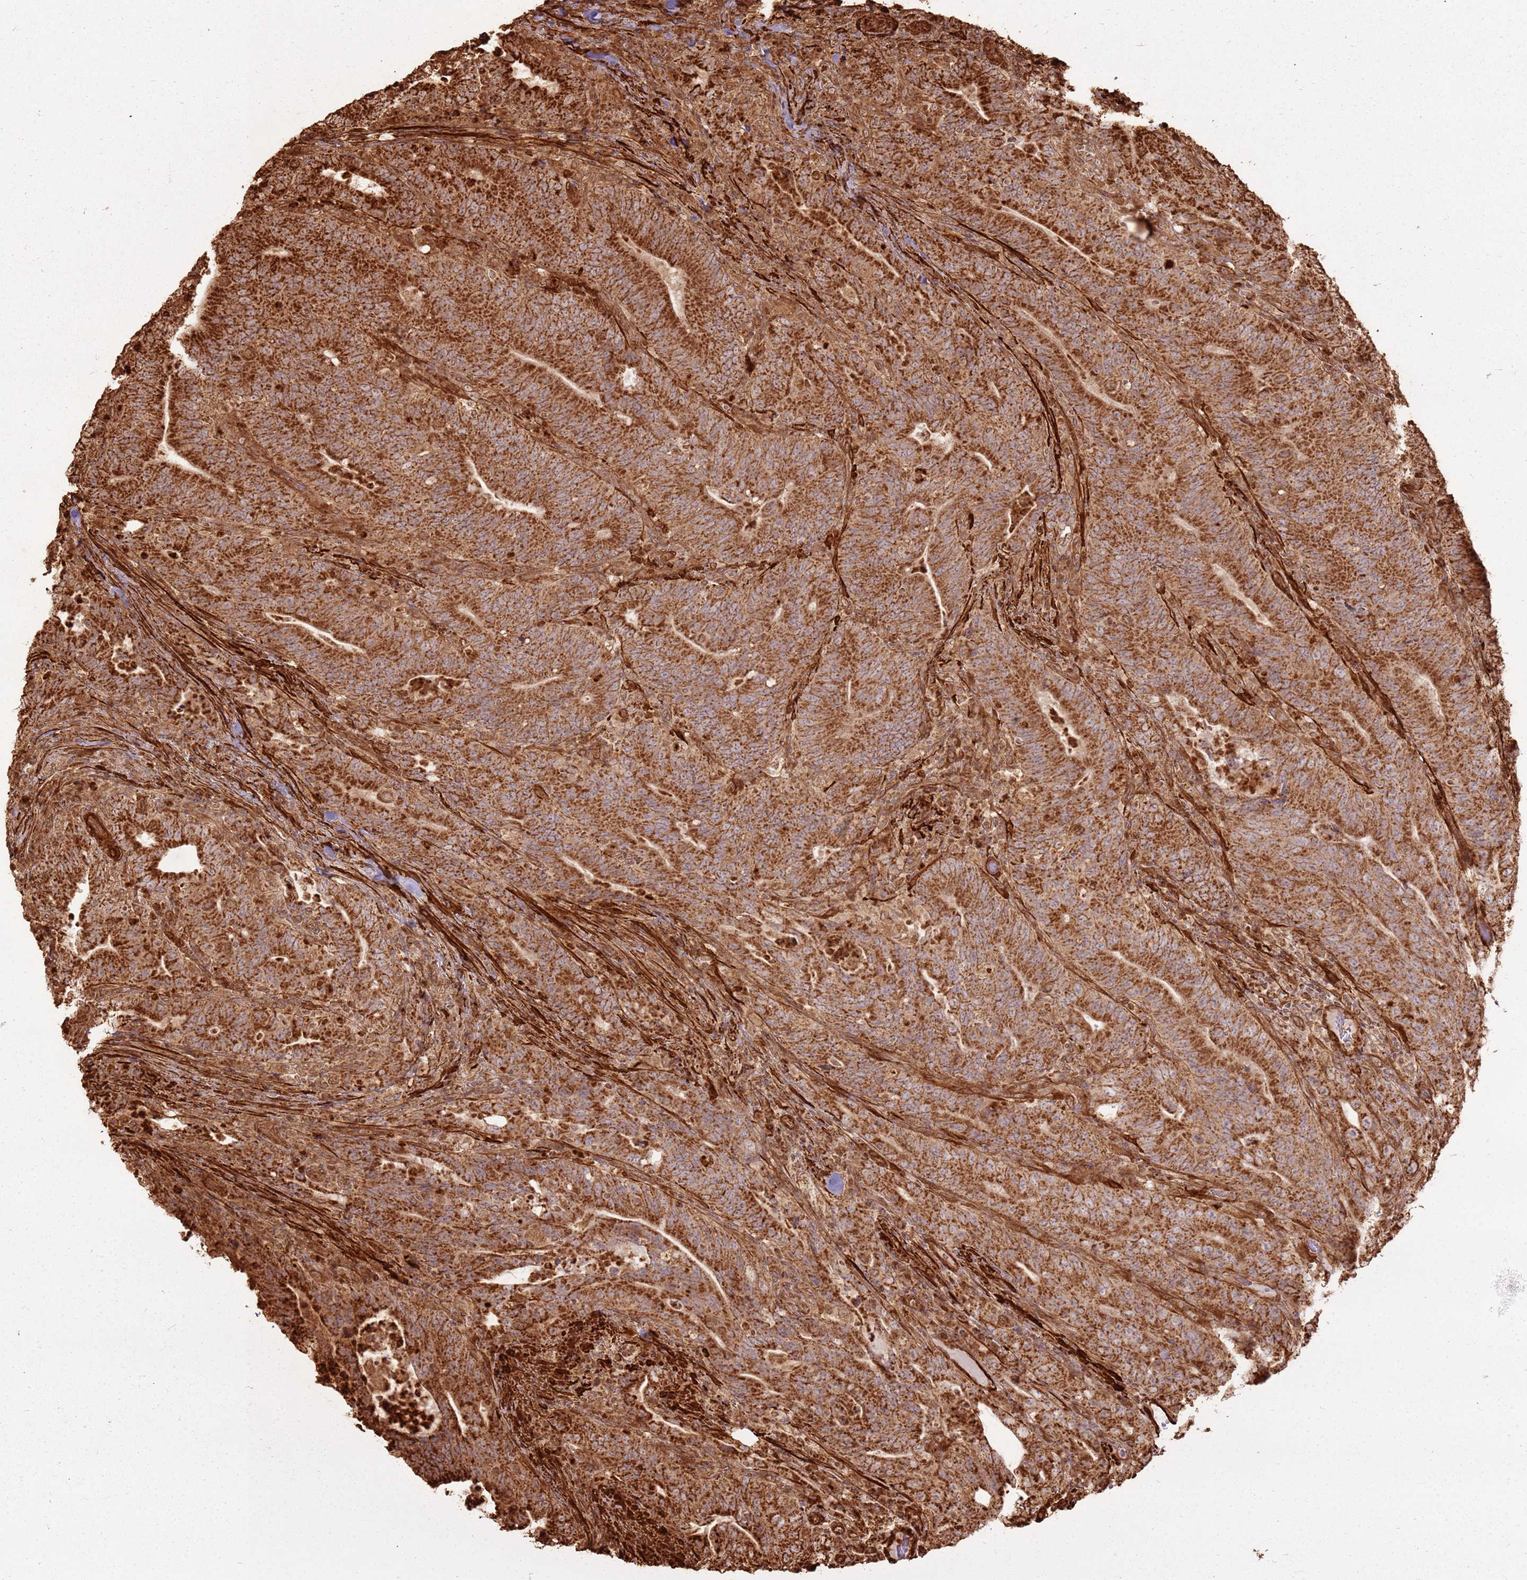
{"staining": {"intensity": "strong", "quantity": ">75%", "location": "cytoplasmic/membranous"}, "tissue": "colorectal cancer", "cell_type": "Tumor cells", "image_type": "cancer", "snomed": [{"axis": "morphology", "description": "Adenocarcinoma, NOS"}, {"axis": "topography", "description": "Colon"}], "caption": "The immunohistochemical stain labels strong cytoplasmic/membranous expression in tumor cells of adenocarcinoma (colorectal) tissue.", "gene": "DDX59", "patient": {"sex": "female", "age": 66}}